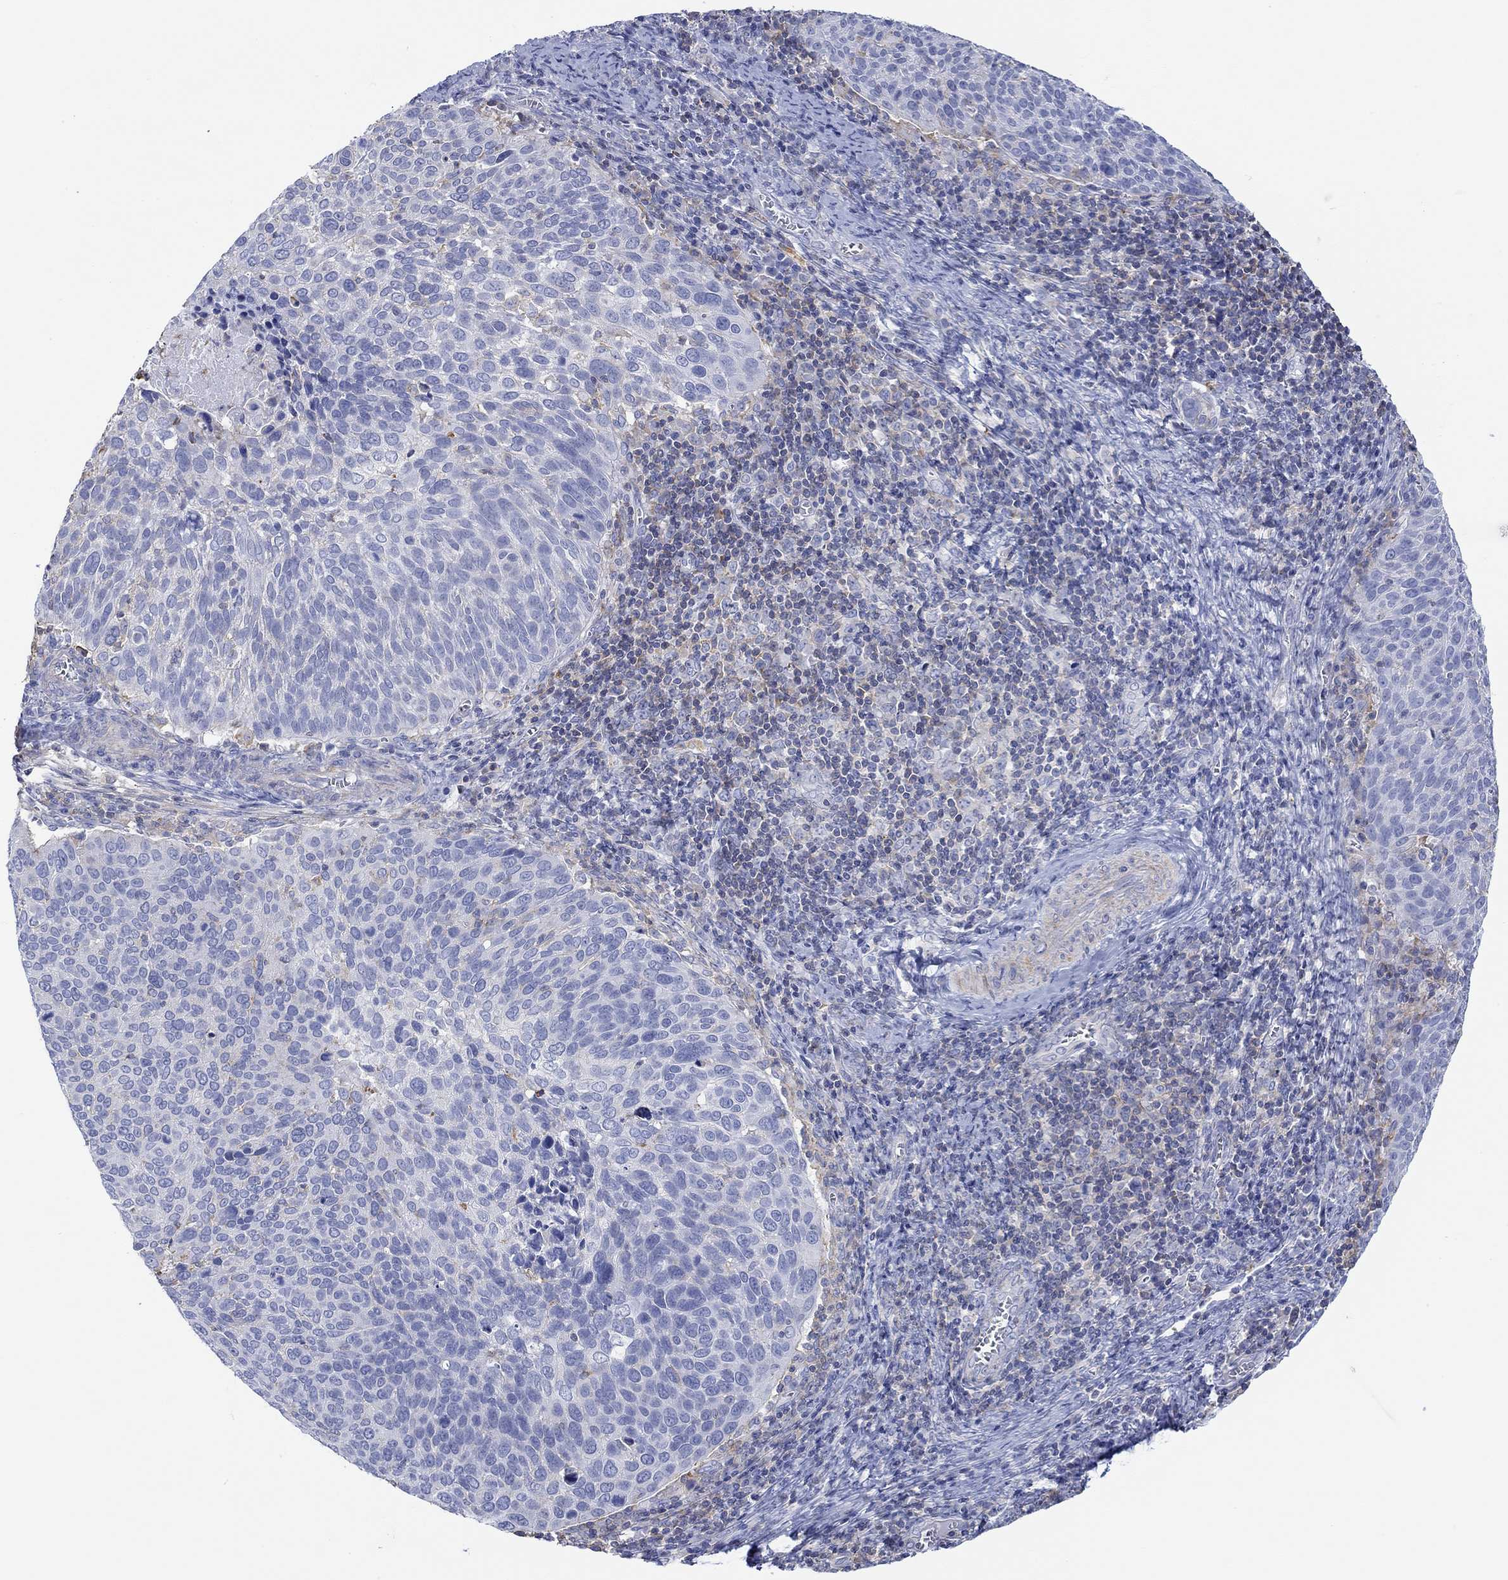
{"staining": {"intensity": "negative", "quantity": "none", "location": "none"}, "tissue": "cervical cancer", "cell_type": "Tumor cells", "image_type": "cancer", "snomed": [{"axis": "morphology", "description": "Squamous cell carcinoma, NOS"}, {"axis": "topography", "description": "Cervix"}], "caption": "IHC histopathology image of neoplastic tissue: cervical squamous cell carcinoma stained with DAB exhibits no significant protein staining in tumor cells.", "gene": "PPIL6", "patient": {"sex": "female", "age": 39}}